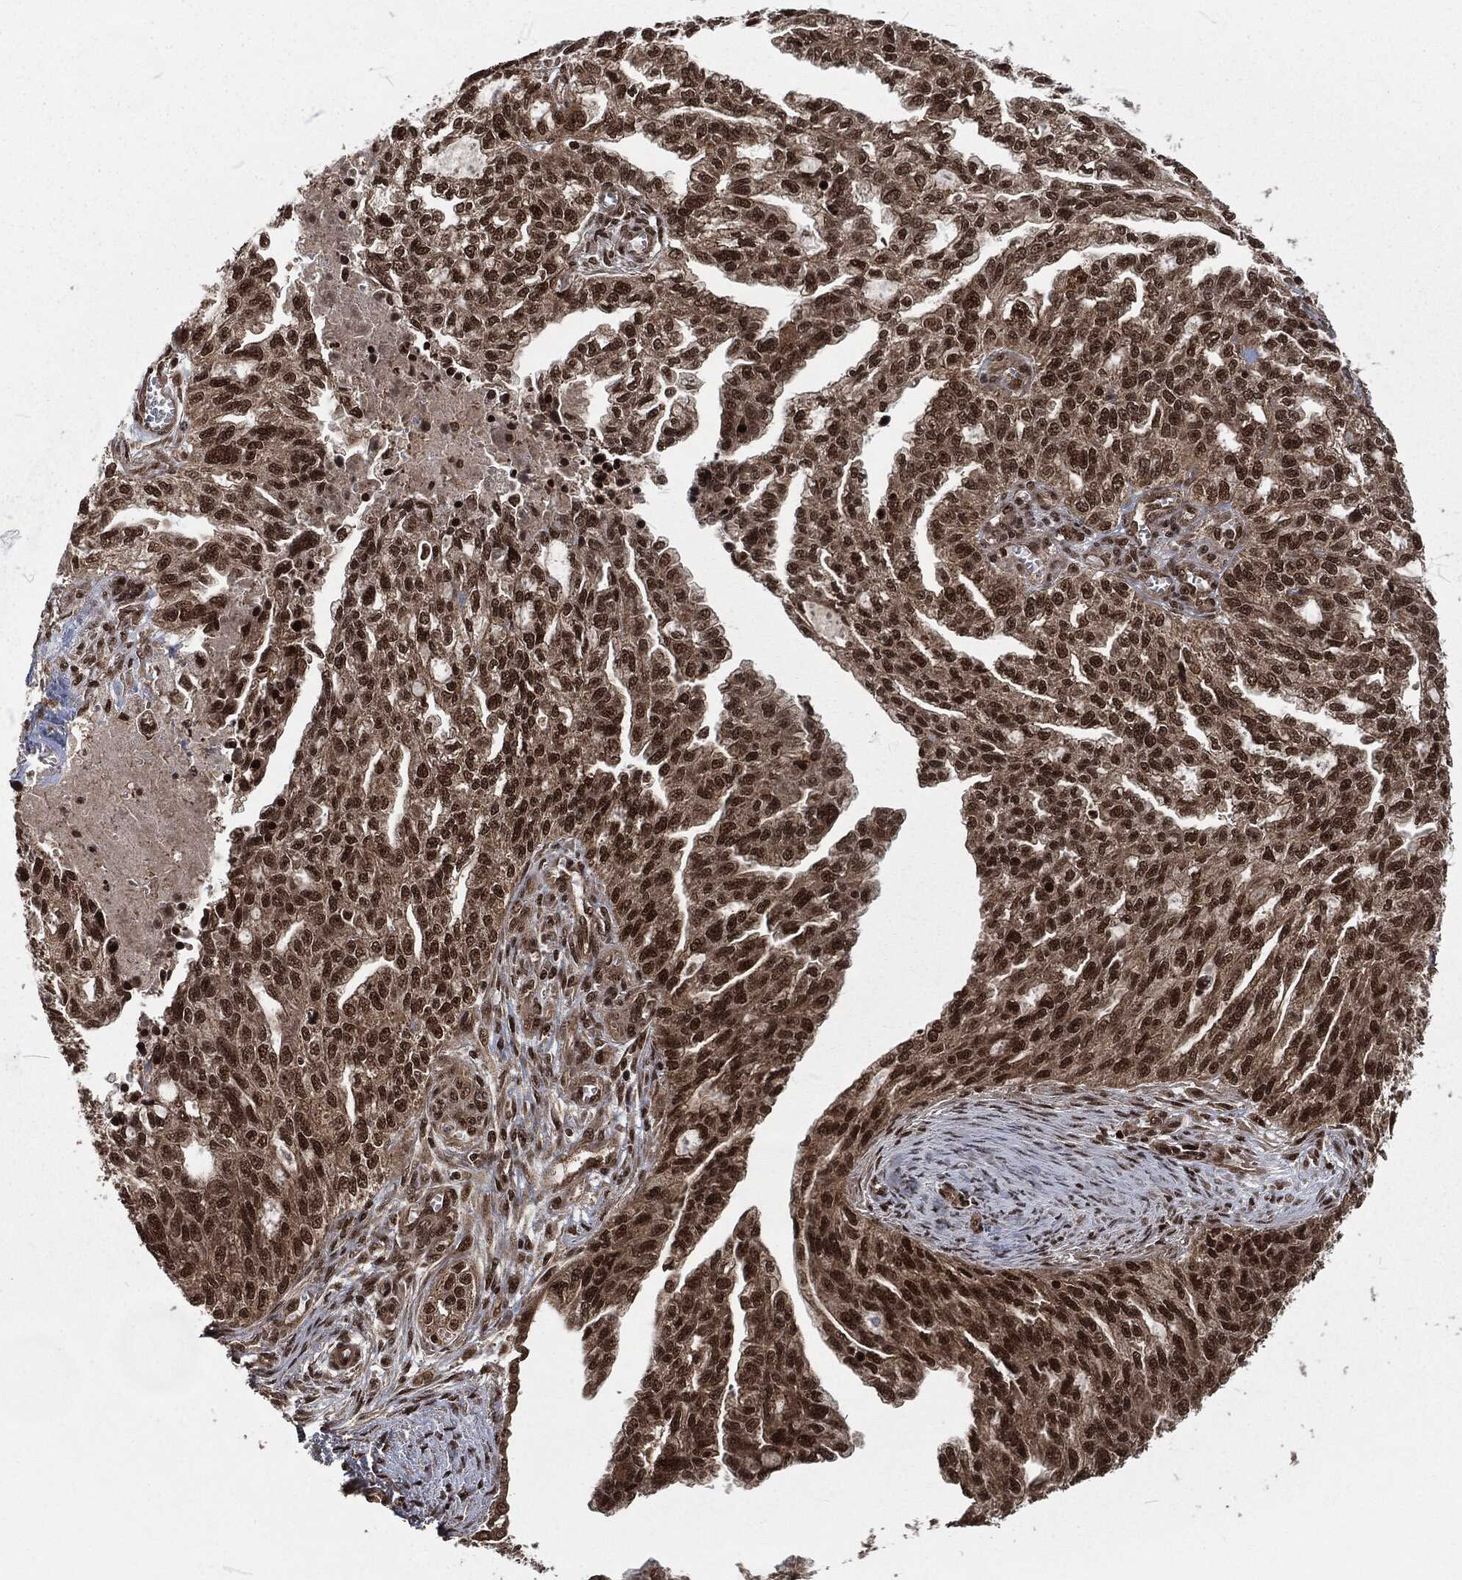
{"staining": {"intensity": "strong", "quantity": ">75%", "location": "nuclear"}, "tissue": "ovarian cancer", "cell_type": "Tumor cells", "image_type": "cancer", "snomed": [{"axis": "morphology", "description": "Cystadenocarcinoma, serous, NOS"}, {"axis": "topography", "description": "Ovary"}], "caption": "A brown stain shows strong nuclear positivity of a protein in human serous cystadenocarcinoma (ovarian) tumor cells.", "gene": "NGRN", "patient": {"sex": "female", "age": 51}}